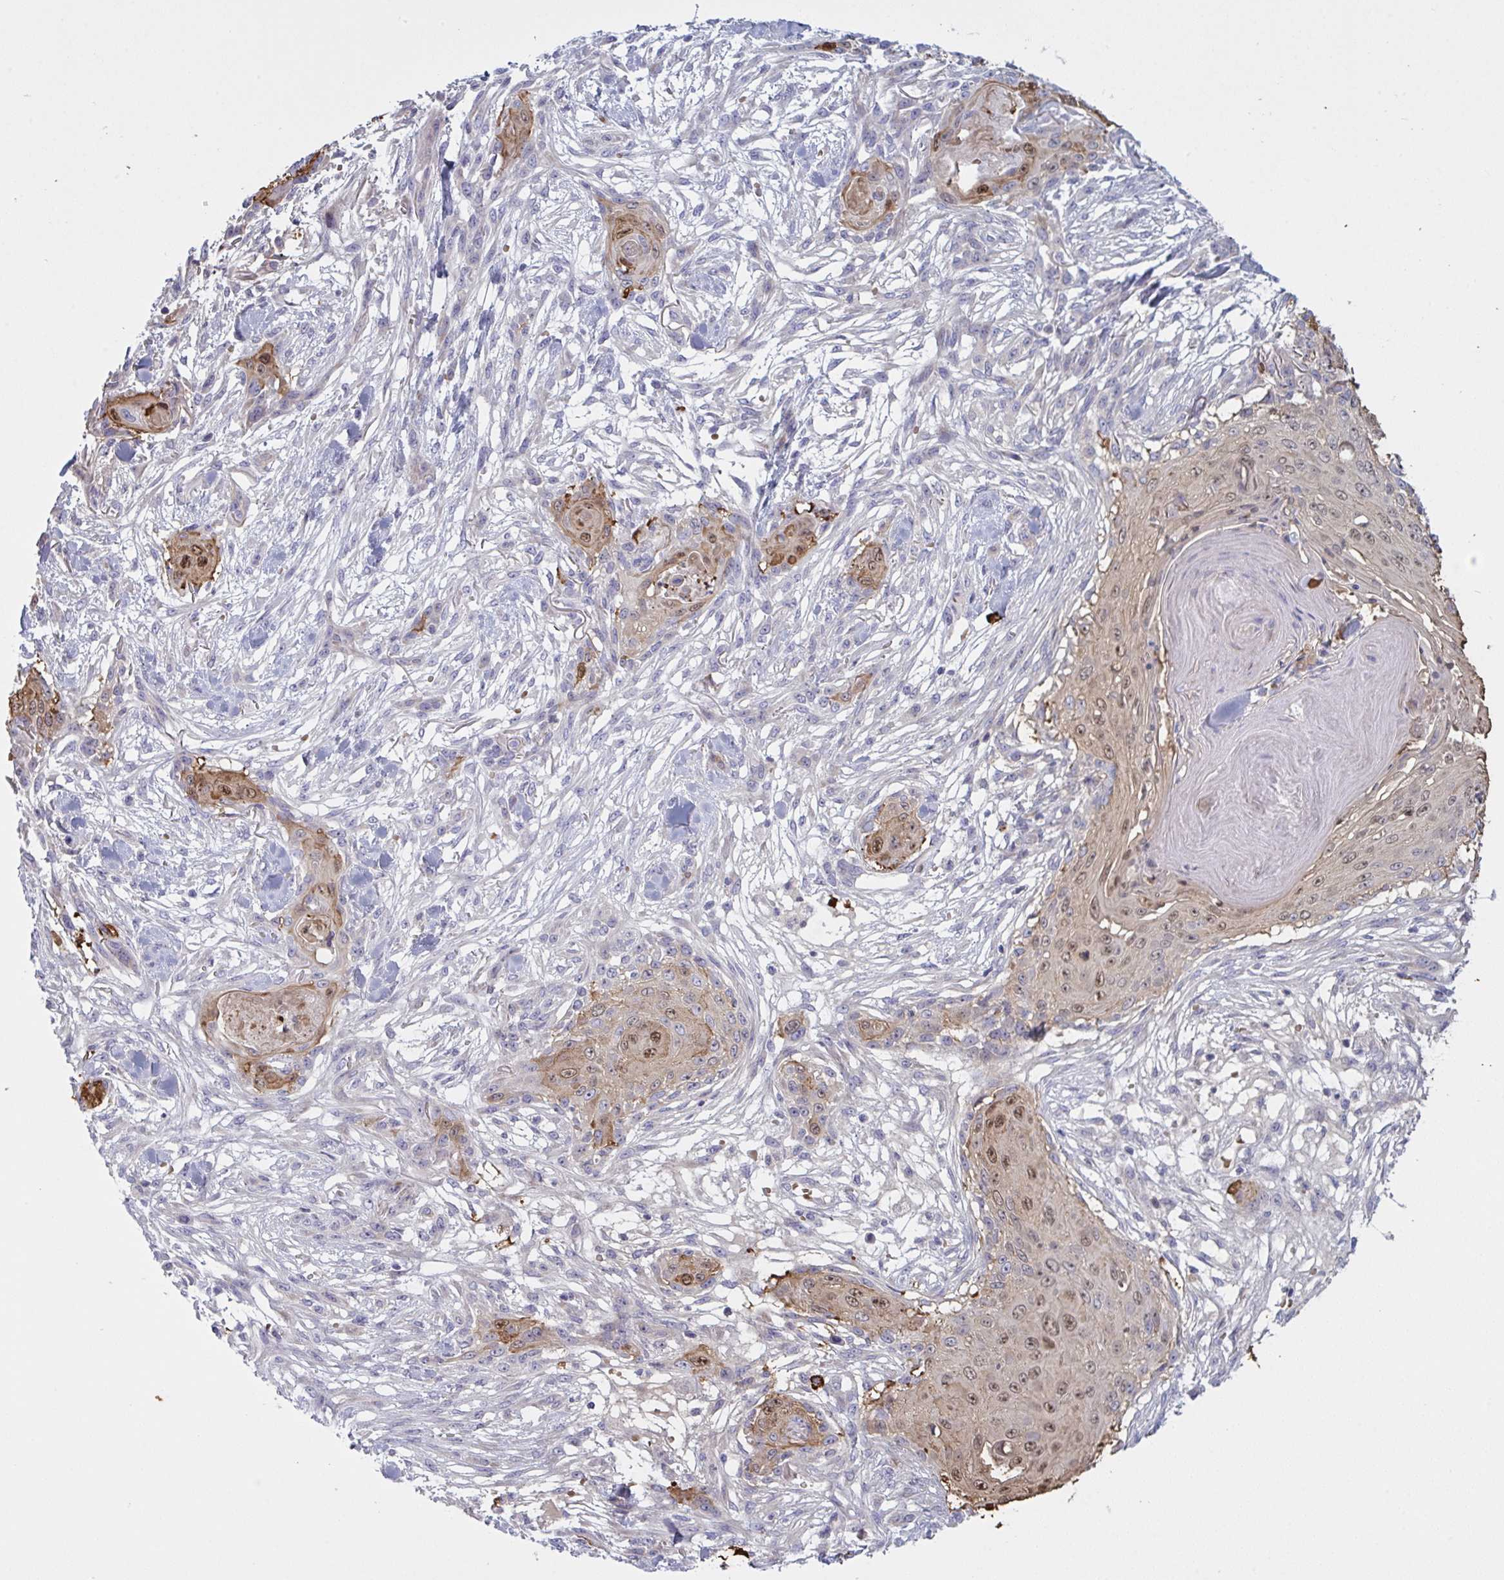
{"staining": {"intensity": "moderate", "quantity": "<25%", "location": "cytoplasmic/membranous,nuclear"}, "tissue": "skin cancer", "cell_type": "Tumor cells", "image_type": "cancer", "snomed": [{"axis": "morphology", "description": "Squamous cell carcinoma, NOS"}, {"axis": "topography", "description": "Skin"}], "caption": "Immunohistochemical staining of human squamous cell carcinoma (skin) exhibits low levels of moderate cytoplasmic/membranous and nuclear expression in about <25% of tumor cells. Using DAB (3,3'-diaminobenzidine) (brown) and hematoxylin (blue) stains, captured at high magnification using brightfield microscopy.", "gene": "ZNF684", "patient": {"sex": "female", "age": 59}}